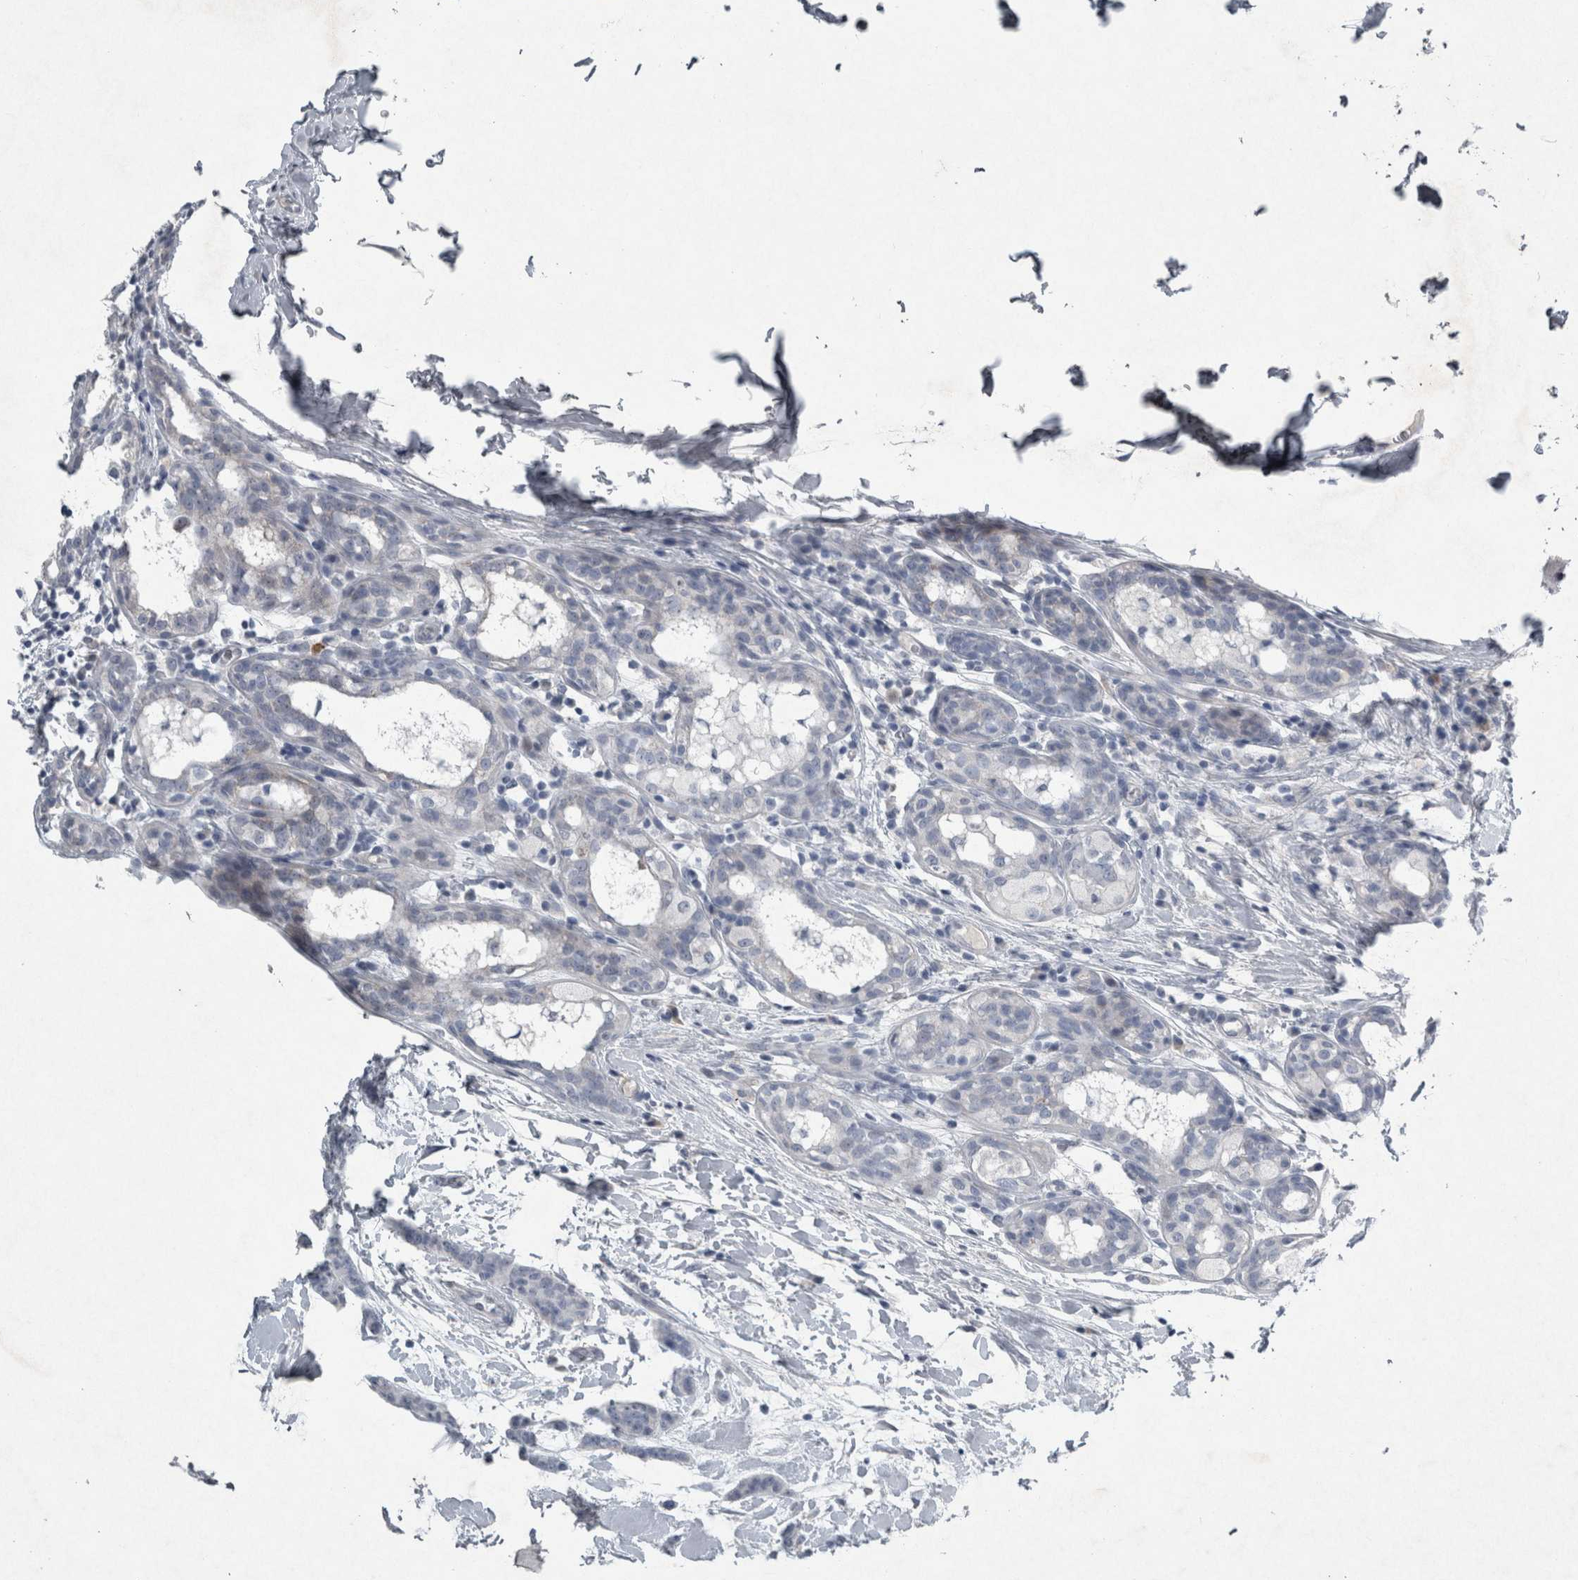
{"staining": {"intensity": "negative", "quantity": "none", "location": "none"}, "tissue": "breast cancer", "cell_type": "Tumor cells", "image_type": "cancer", "snomed": [{"axis": "morphology", "description": "Normal tissue, NOS"}, {"axis": "morphology", "description": "Duct carcinoma"}, {"axis": "topography", "description": "Breast"}], "caption": "Tumor cells are negative for protein expression in human invasive ductal carcinoma (breast). (Brightfield microscopy of DAB (3,3'-diaminobenzidine) immunohistochemistry at high magnification).", "gene": "PDX1", "patient": {"sex": "female", "age": 40}}